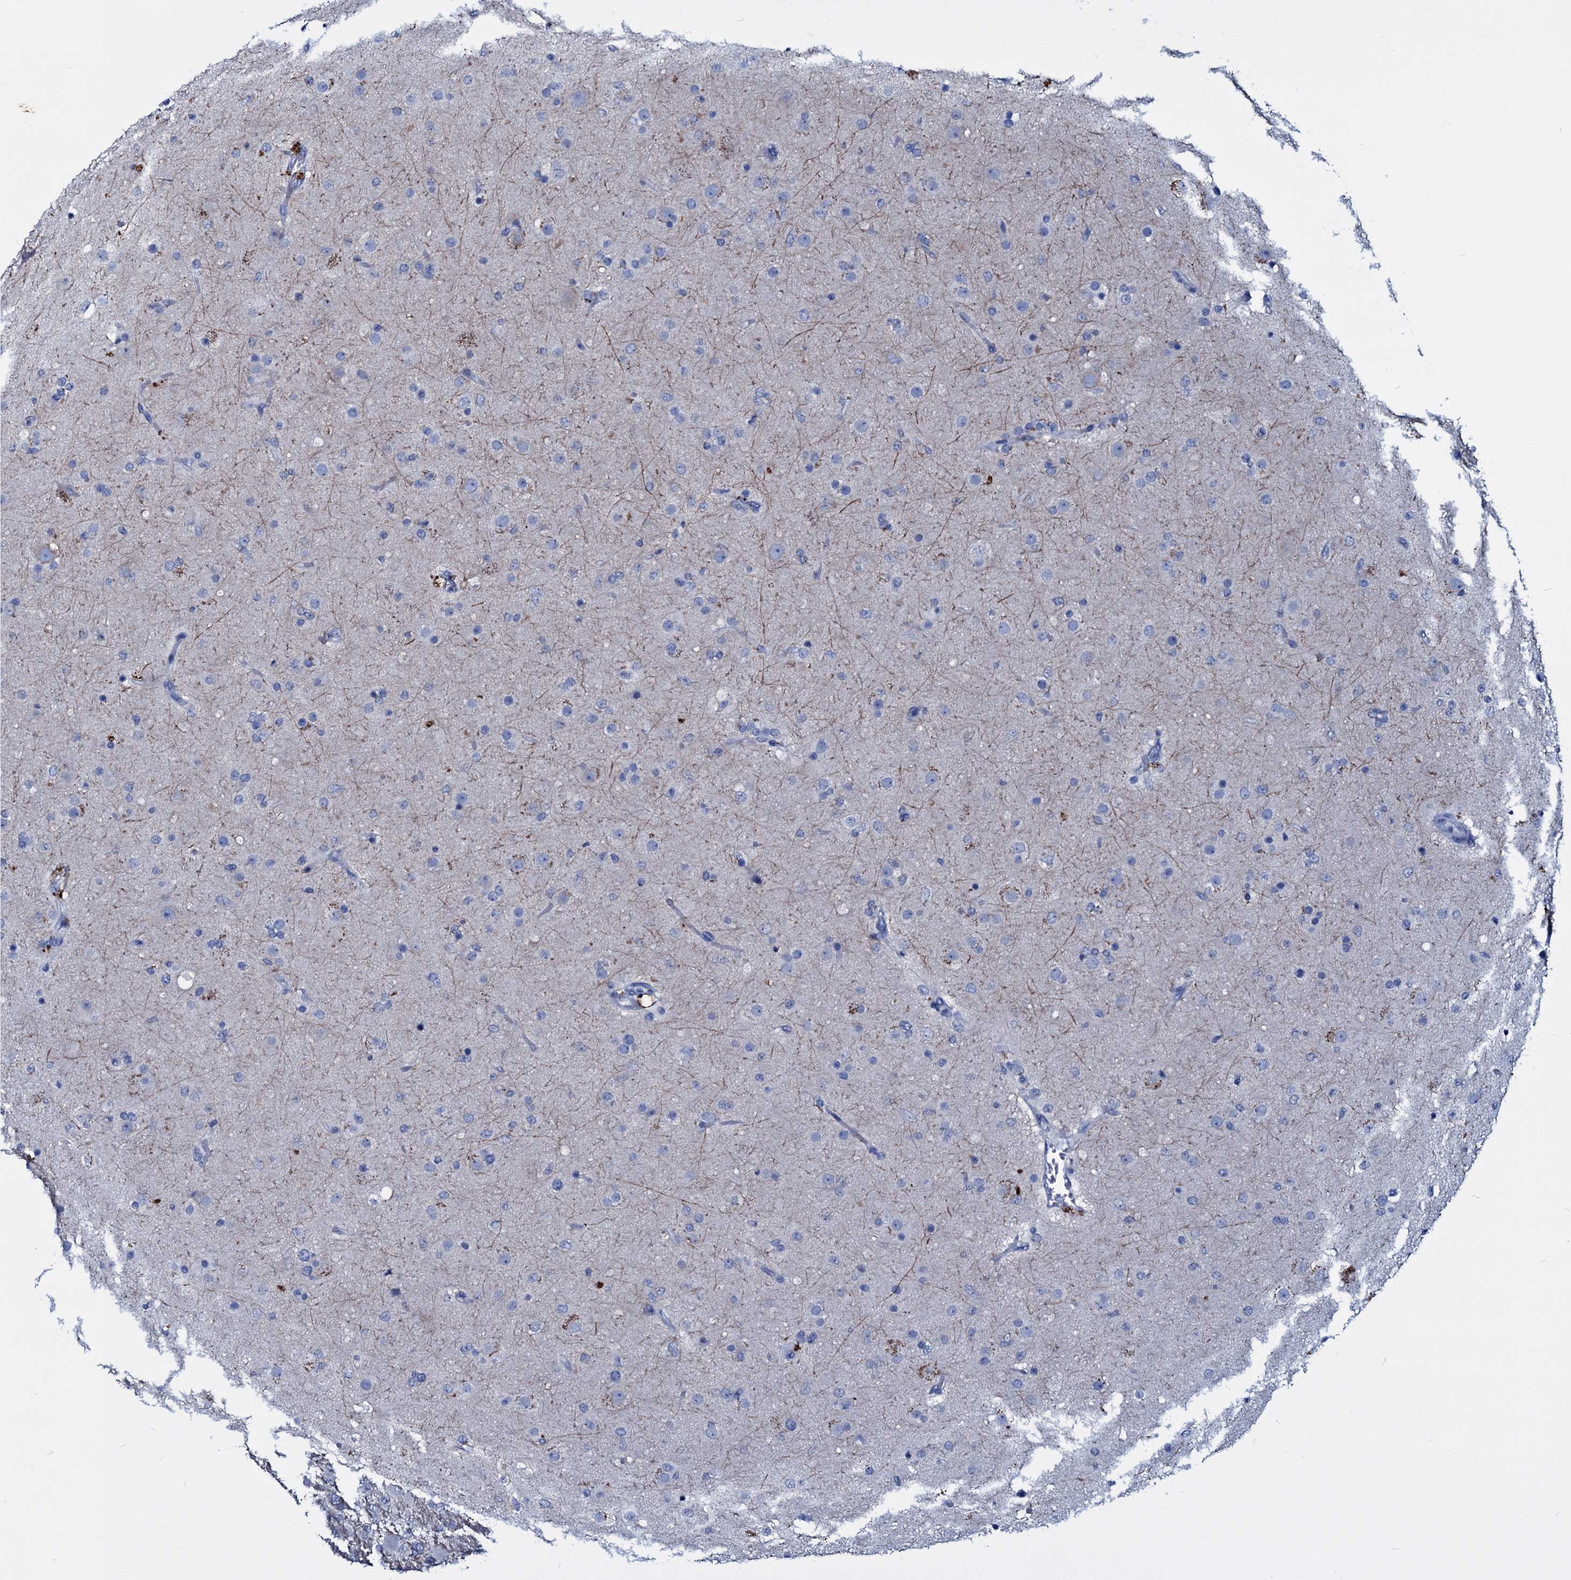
{"staining": {"intensity": "negative", "quantity": "none", "location": "none"}, "tissue": "glioma", "cell_type": "Tumor cells", "image_type": "cancer", "snomed": [{"axis": "morphology", "description": "Glioma, malignant, Low grade"}, {"axis": "topography", "description": "Brain"}], "caption": "Immunohistochemical staining of glioma demonstrates no significant expression in tumor cells.", "gene": "TPGS2", "patient": {"sex": "male", "age": 65}}